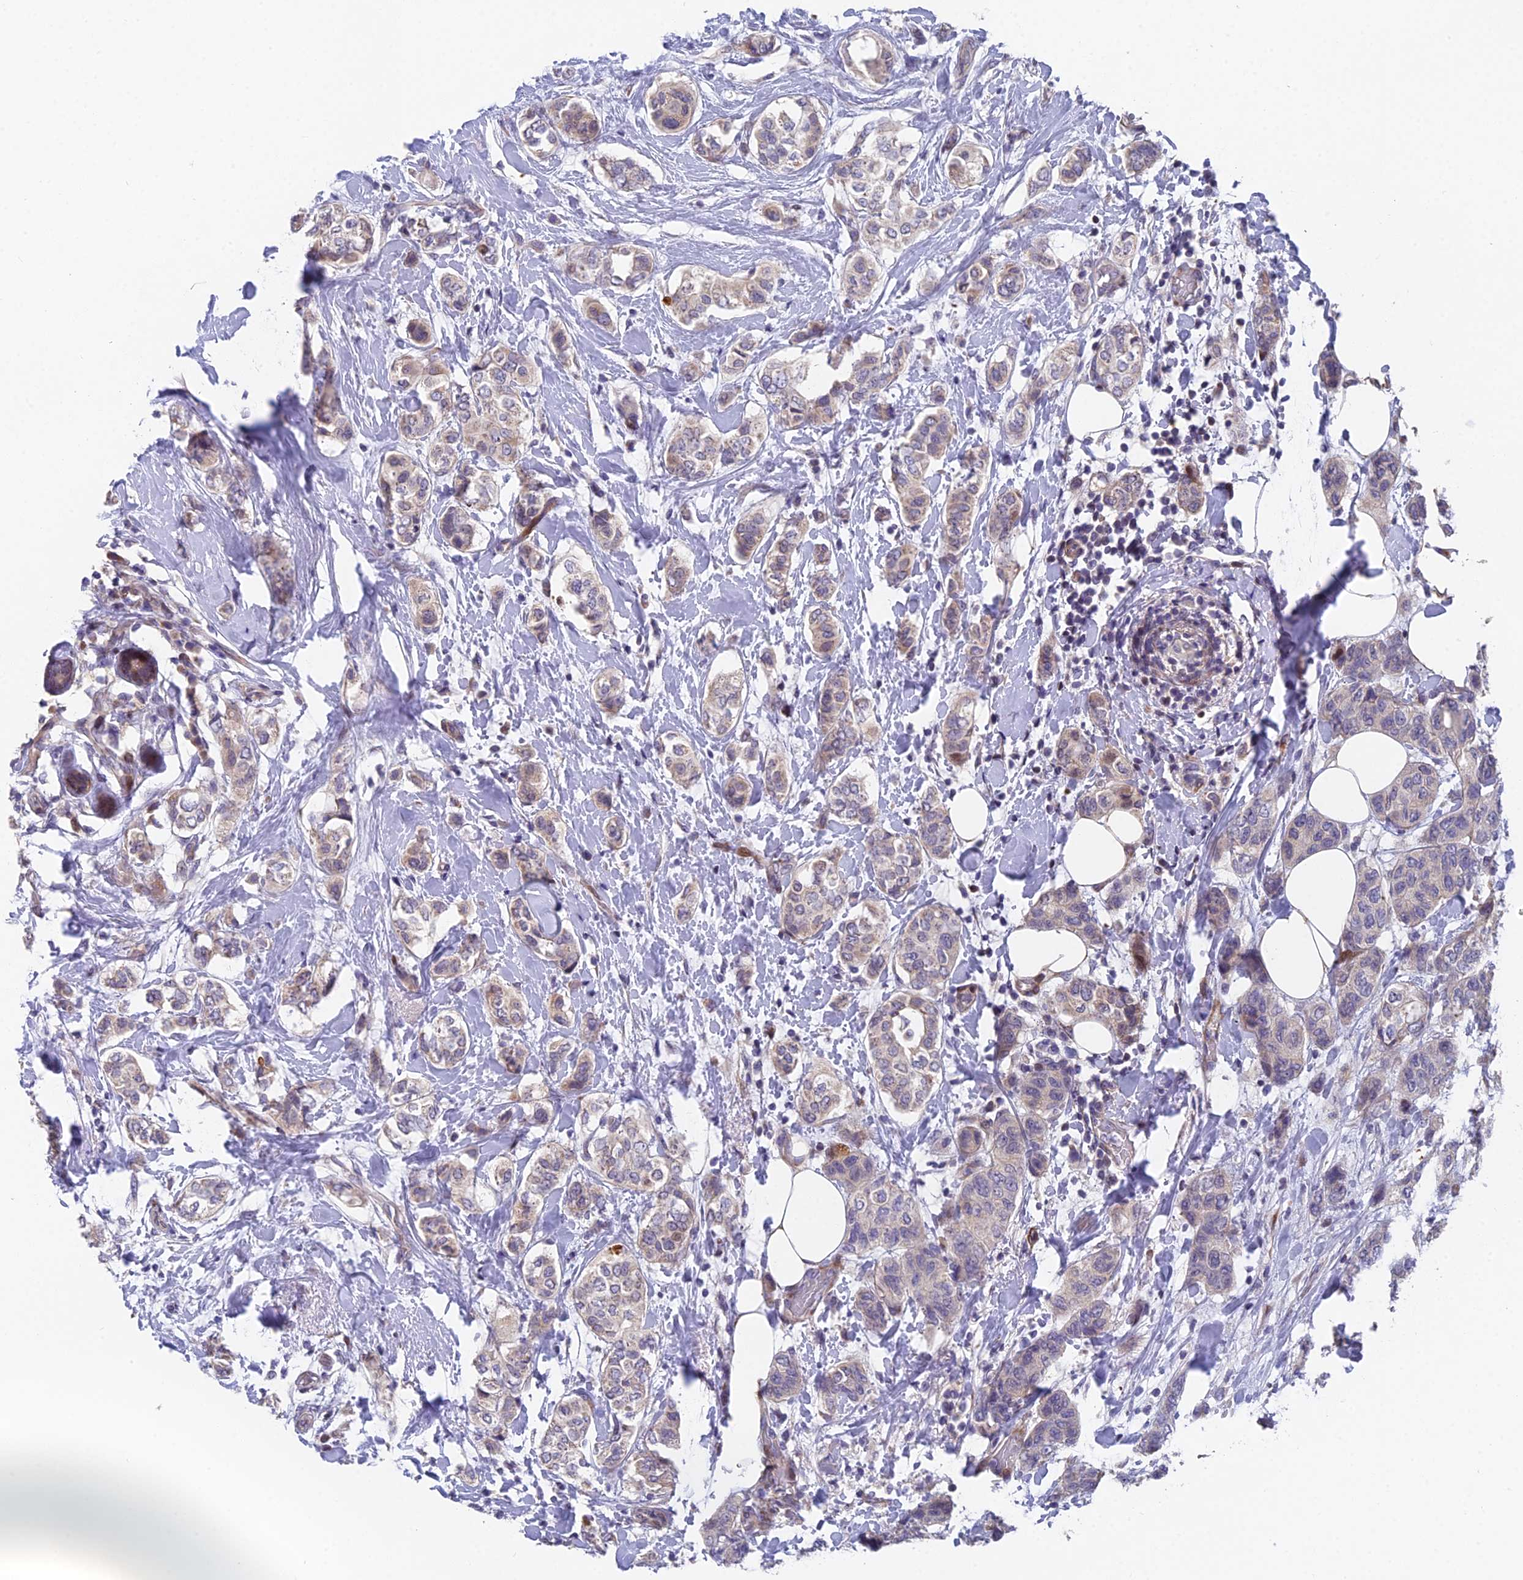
{"staining": {"intensity": "weak", "quantity": "<25%", "location": "cytoplasmic/membranous"}, "tissue": "breast cancer", "cell_type": "Tumor cells", "image_type": "cancer", "snomed": [{"axis": "morphology", "description": "Lobular carcinoma"}, {"axis": "topography", "description": "Breast"}], "caption": "Breast cancer stained for a protein using immunohistochemistry (IHC) displays no staining tumor cells.", "gene": "RAB28", "patient": {"sex": "female", "age": 51}}